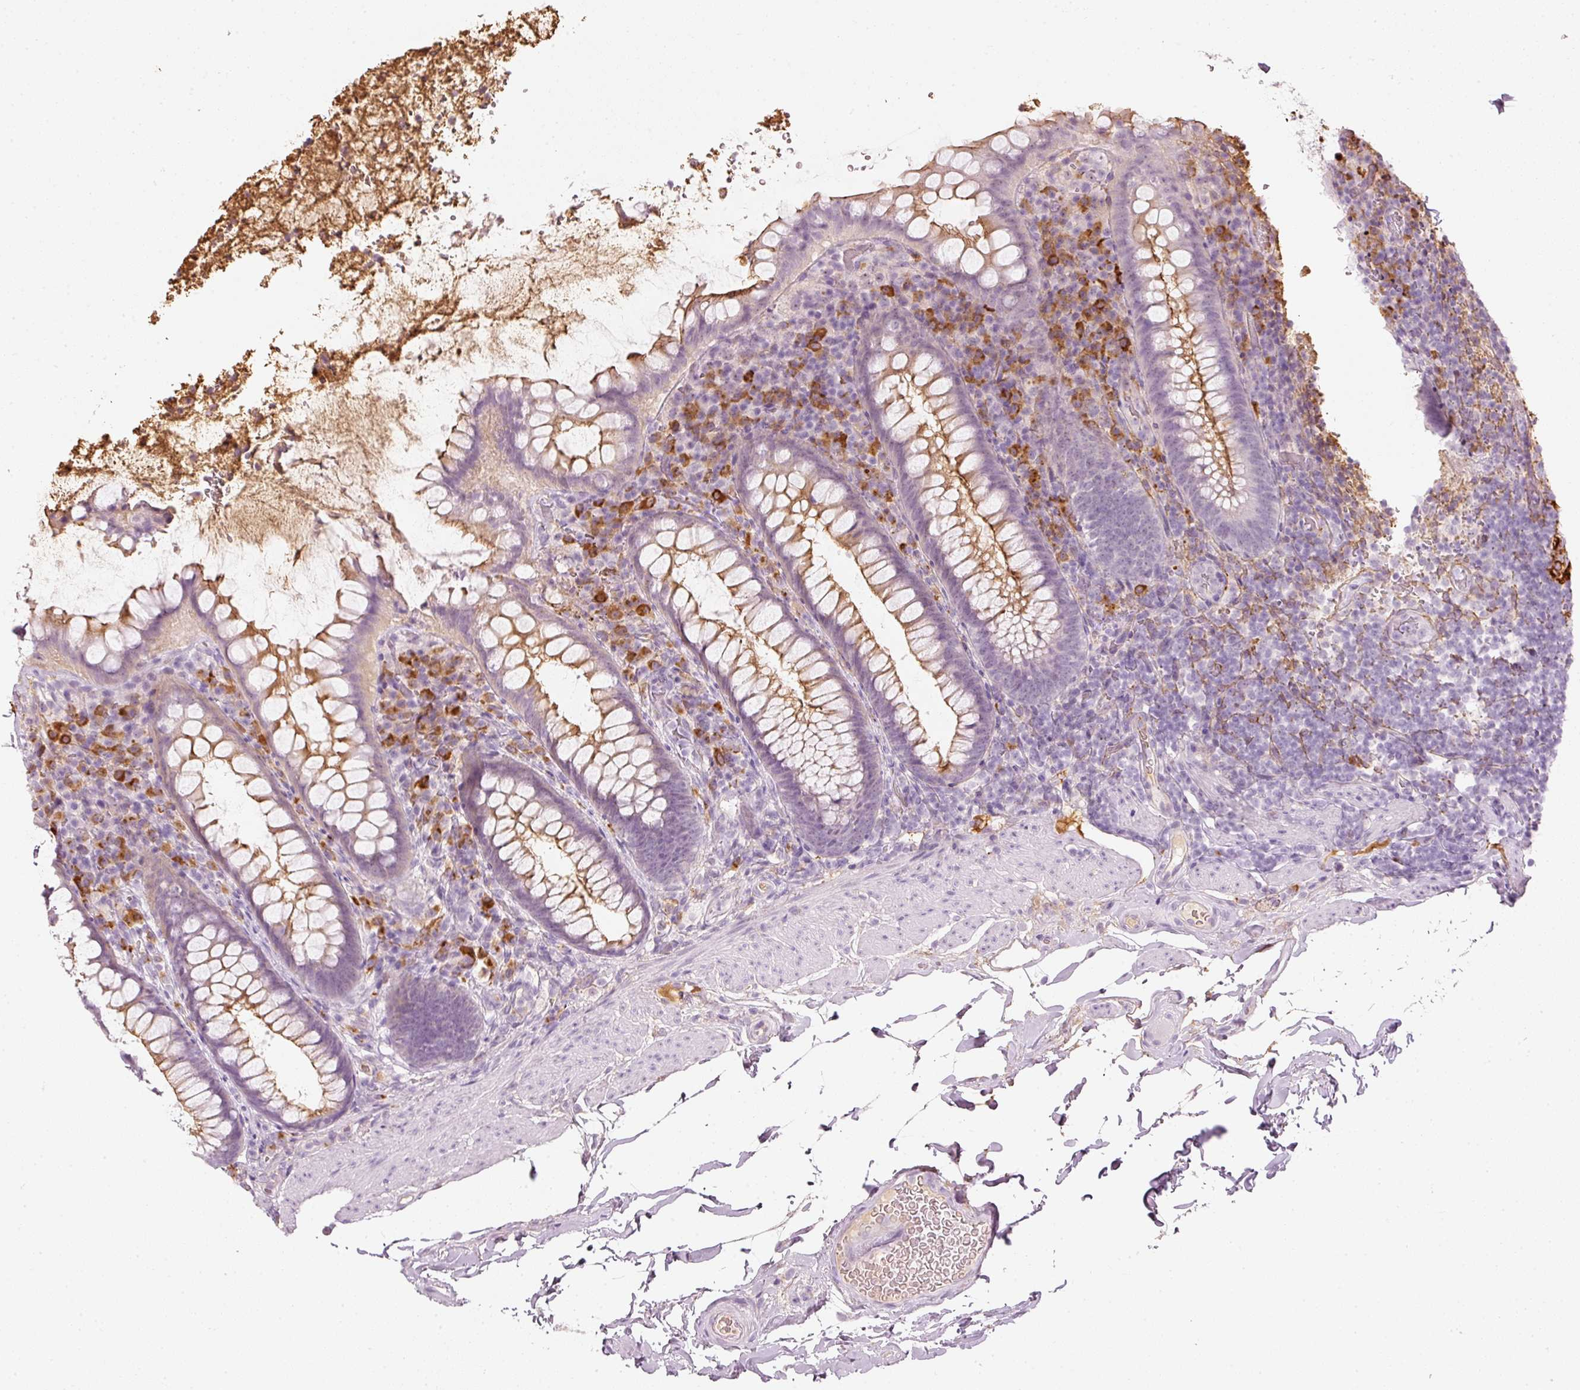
{"staining": {"intensity": "moderate", "quantity": "25%-75%", "location": "cytoplasmic/membranous"}, "tissue": "rectum", "cell_type": "Glandular cells", "image_type": "normal", "snomed": [{"axis": "morphology", "description": "Normal tissue, NOS"}, {"axis": "topography", "description": "Rectum"}], "caption": "Benign rectum shows moderate cytoplasmic/membranous staining in approximately 25%-75% of glandular cells, visualized by immunohistochemistry.", "gene": "VCAM1", "patient": {"sex": "female", "age": 69}}